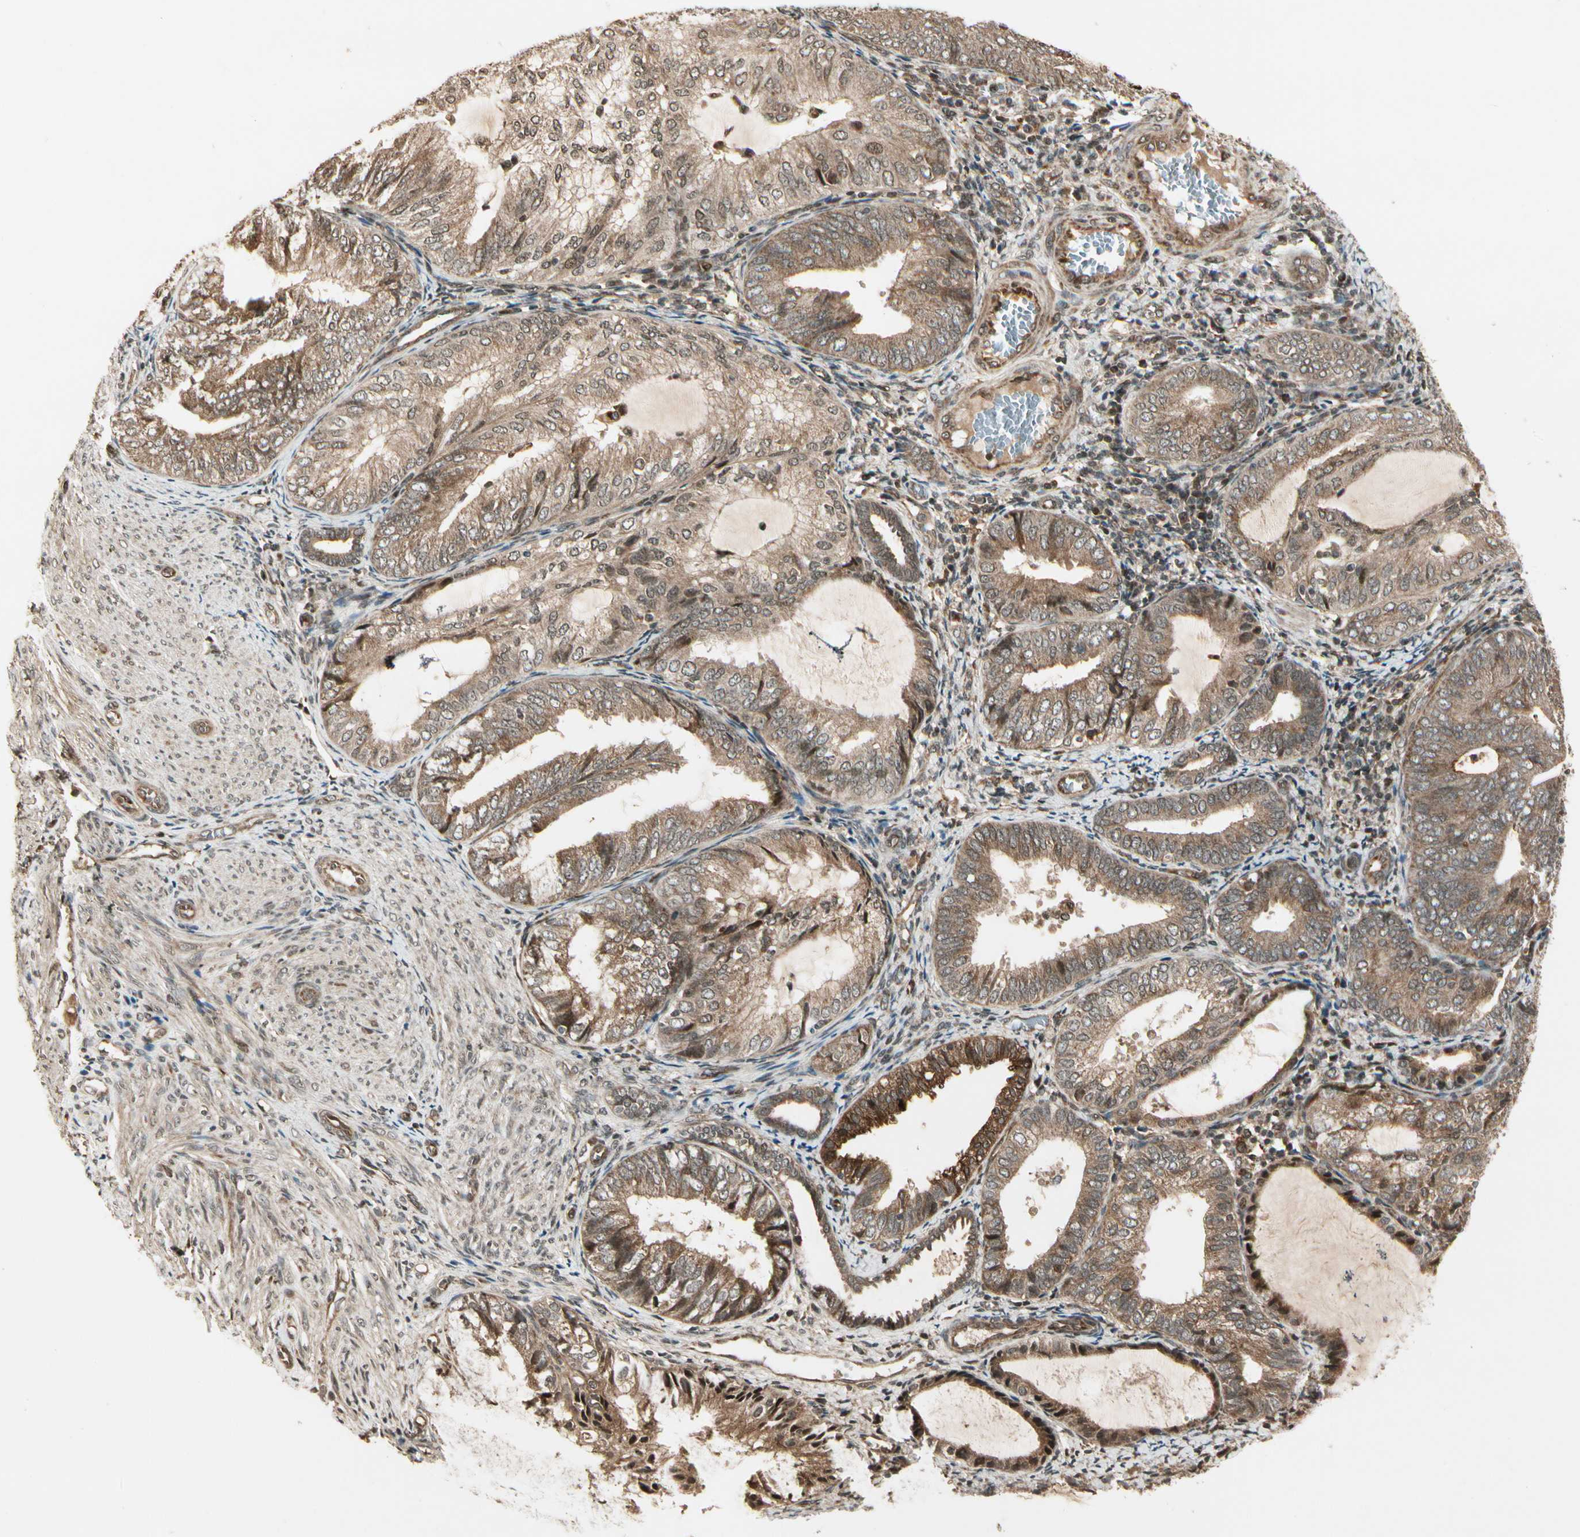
{"staining": {"intensity": "moderate", "quantity": ">75%", "location": "cytoplasmic/membranous"}, "tissue": "endometrial cancer", "cell_type": "Tumor cells", "image_type": "cancer", "snomed": [{"axis": "morphology", "description": "Adenocarcinoma, NOS"}, {"axis": "topography", "description": "Endometrium"}], "caption": "Protein expression analysis of human endometrial adenocarcinoma reveals moderate cytoplasmic/membranous positivity in approximately >75% of tumor cells. (Stains: DAB (3,3'-diaminobenzidine) in brown, nuclei in blue, Microscopy: brightfield microscopy at high magnification).", "gene": "GLUL", "patient": {"sex": "female", "age": 81}}